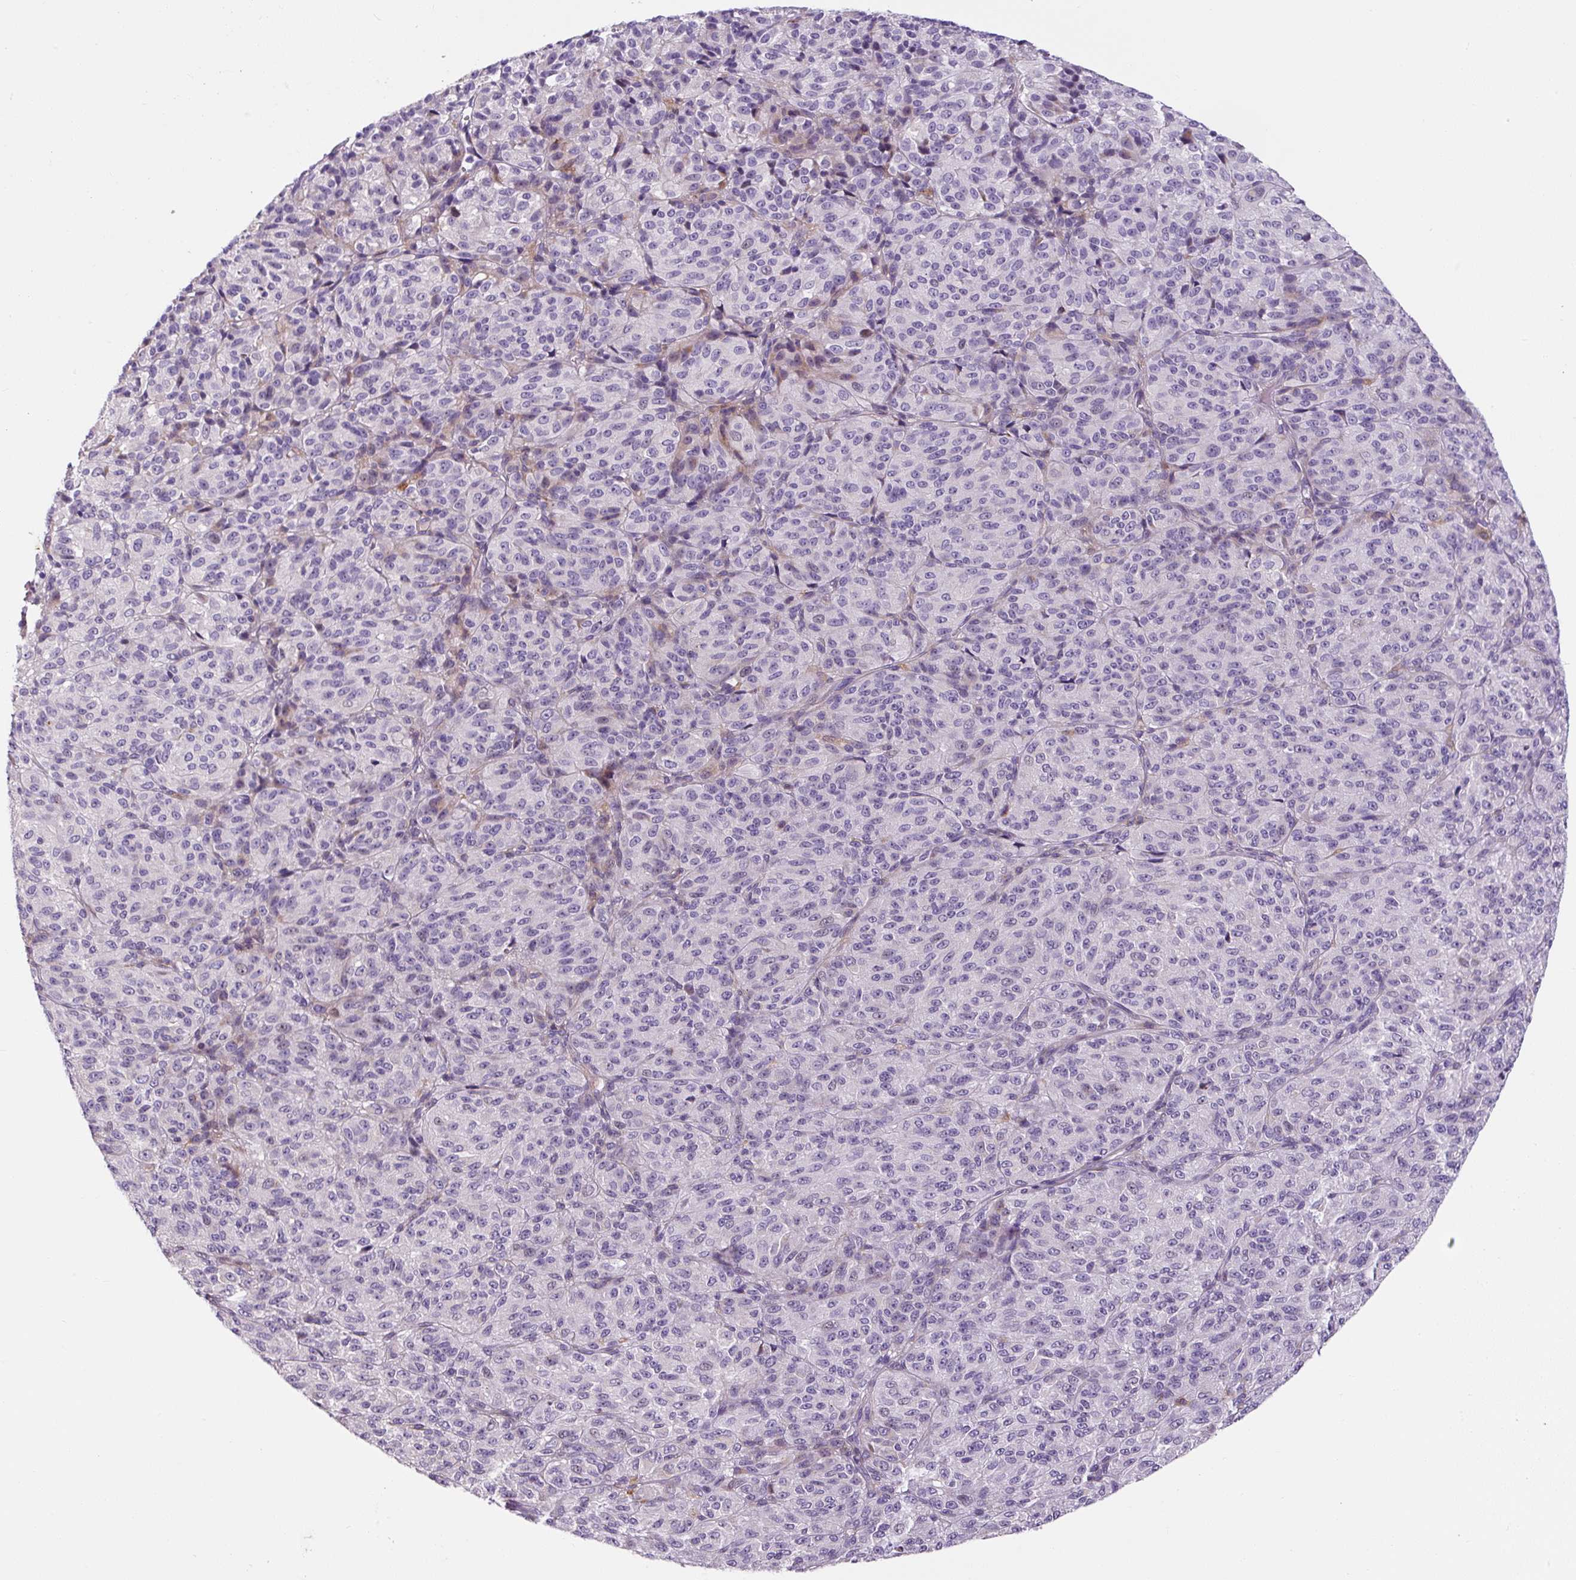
{"staining": {"intensity": "negative", "quantity": "none", "location": "none"}, "tissue": "melanoma", "cell_type": "Tumor cells", "image_type": "cancer", "snomed": [{"axis": "morphology", "description": "Malignant melanoma, Metastatic site"}, {"axis": "topography", "description": "Brain"}], "caption": "Immunohistochemical staining of malignant melanoma (metastatic site) demonstrates no significant staining in tumor cells.", "gene": "FUT10", "patient": {"sex": "female", "age": 56}}